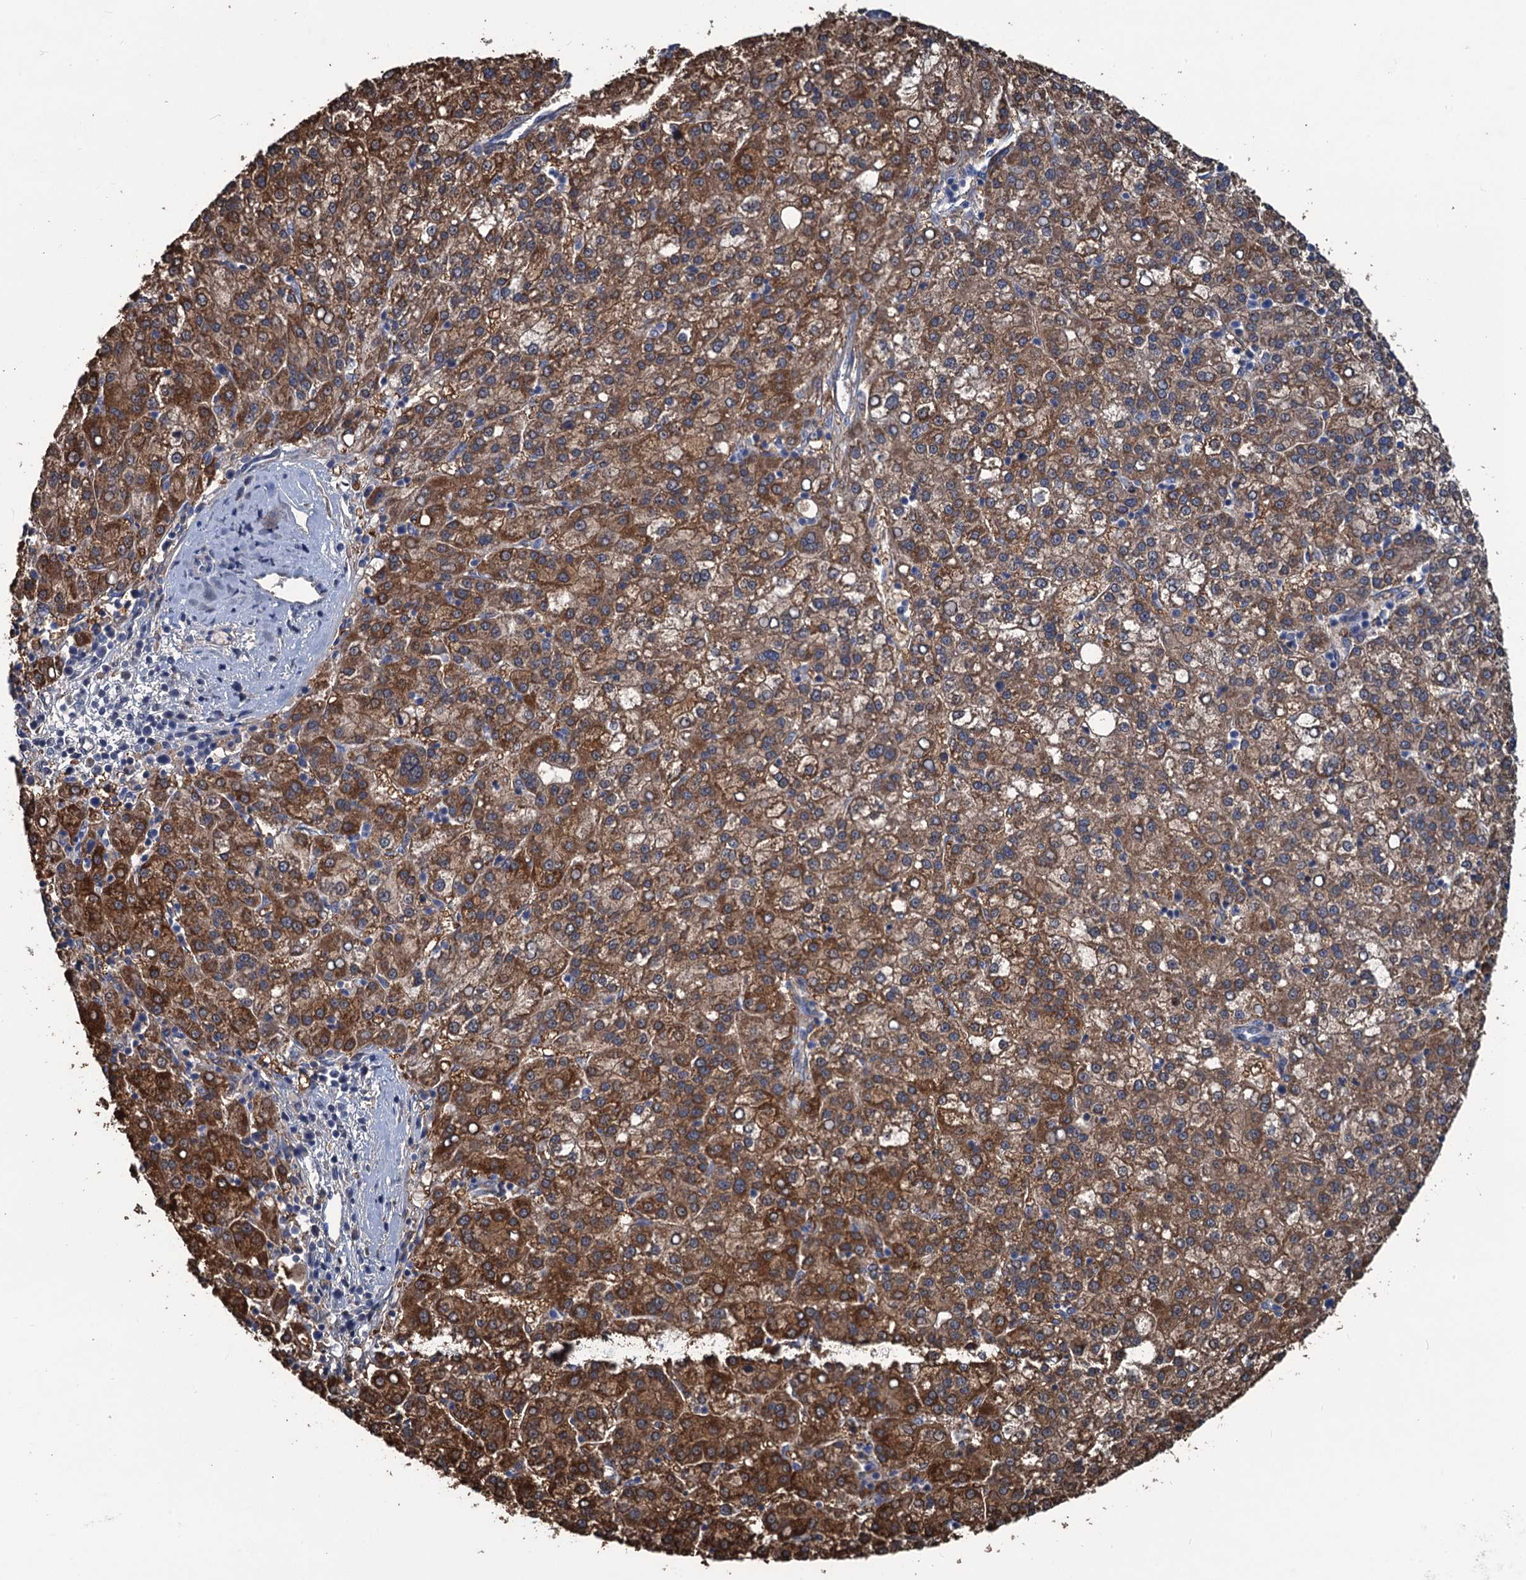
{"staining": {"intensity": "moderate", "quantity": ">75%", "location": "cytoplasmic/membranous"}, "tissue": "liver cancer", "cell_type": "Tumor cells", "image_type": "cancer", "snomed": [{"axis": "morphology", "description": "Carcinoma, Hepatocellular, NOS"}, {"axis": "topography", "description": "Liver"}], "caption": "Immunohistochemical staining of human liver cancer exhibits moderate cytoplasmic/membranous protein staining in about >75% of tumor cells. (DAB IHC with brightfield microscopy, high magnification).", "gene": "RTKN2", "patient": {"sex": "female", "age": 58}}